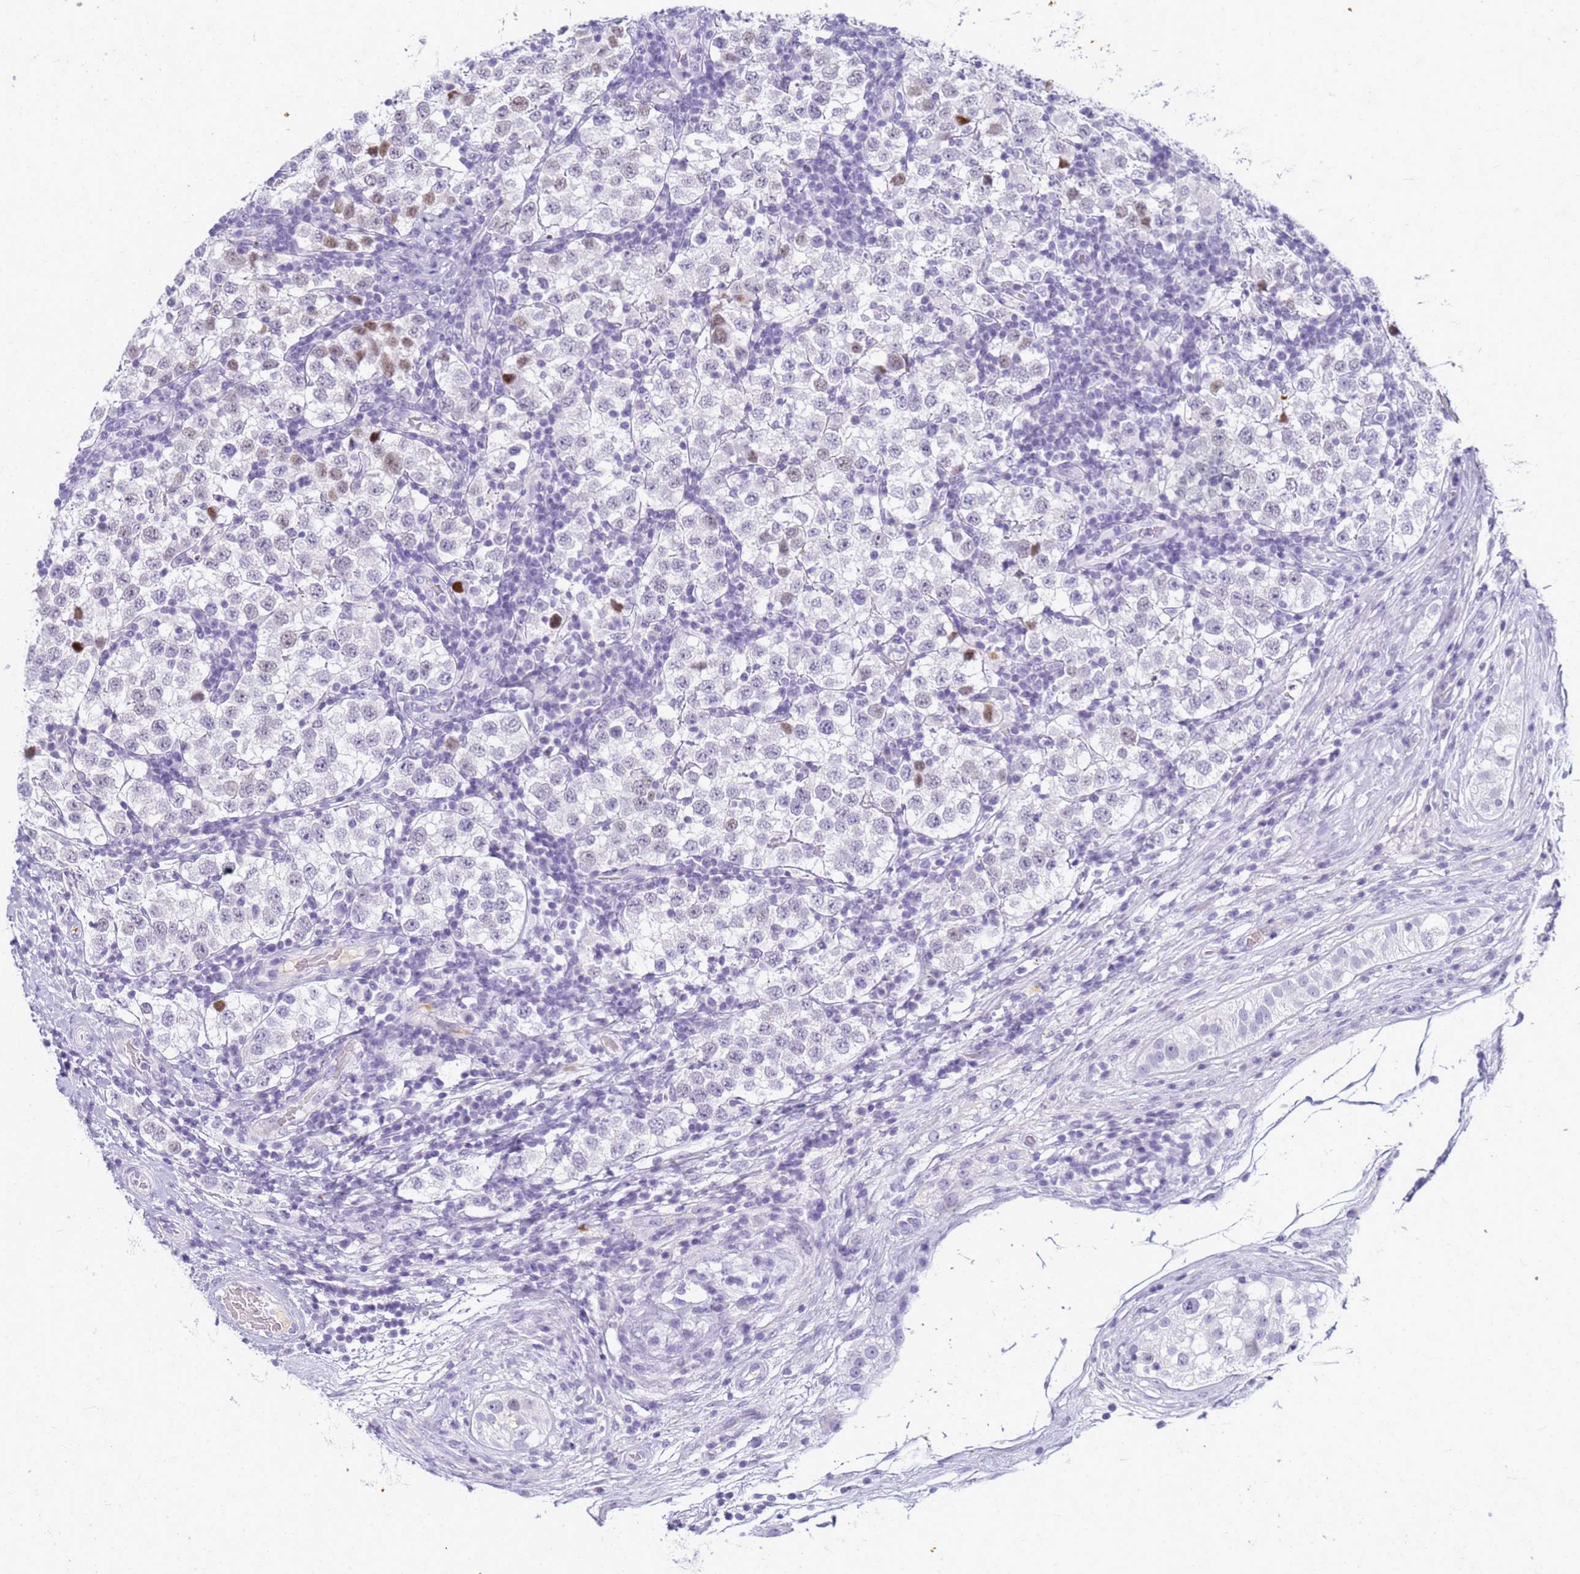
{"staining": {"intensity": "negative", "quantity": "none", "location": "none"}, "tissue": "testis cancer", "cell_type": "Tumor cells", "image_type": "cancer", "snomed": [{"axis": "morphology", "description": "Seminoma, NOS"}, {"axis": "topography", "description": "Testis"}], "caption": "Immunohistochemistry (IHC) histopathology image of neoplastic tissue: seminoma (testis) stained with DAB exhibits no significant protein staining in tumor cells.", "gene": "CFAP100", "patient": {"sex": "male", "age": 34}}